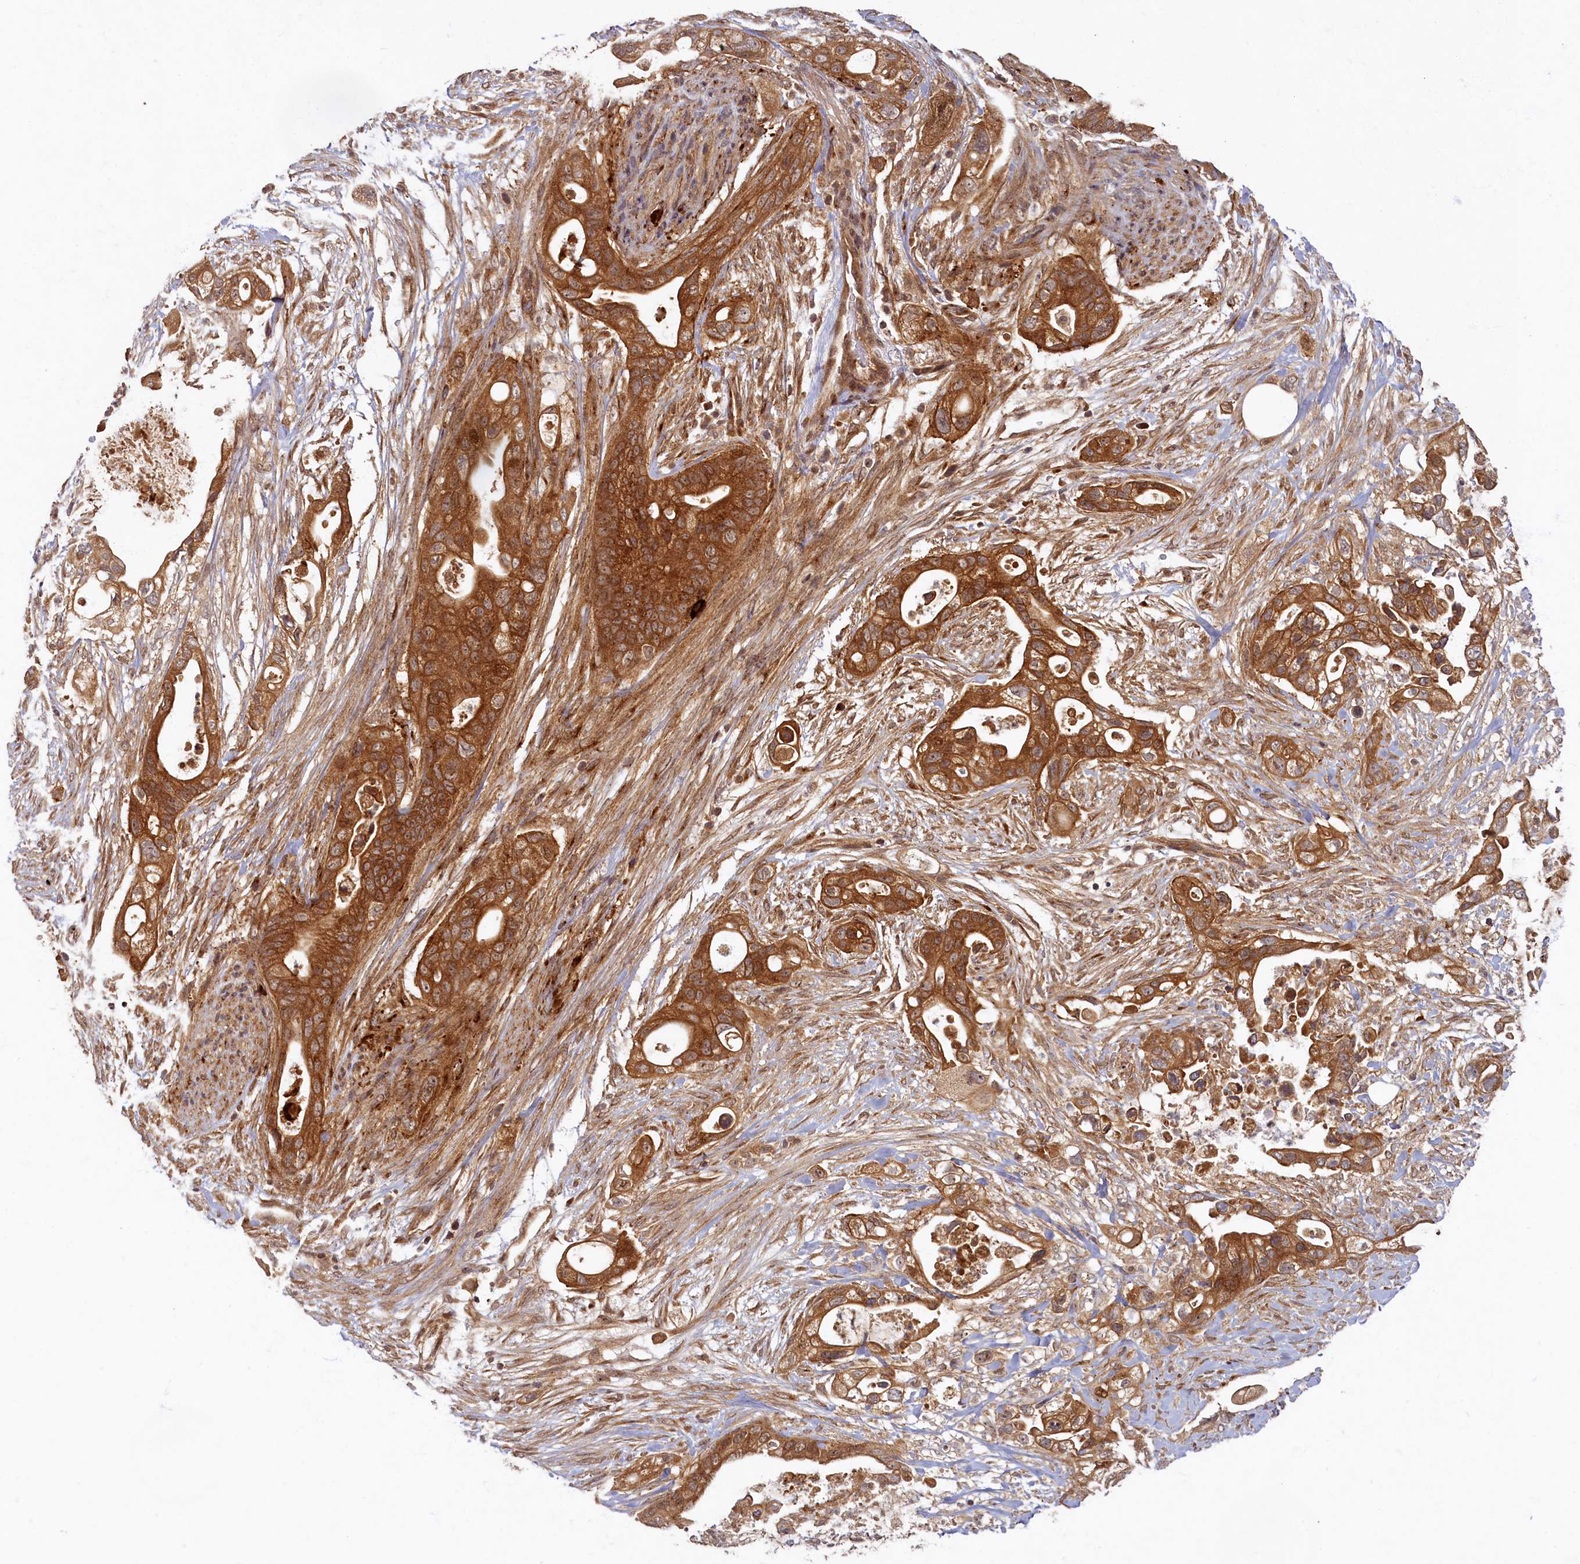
{"staining": {"intensity": "strong", "quantity": ">75%", "location": "cytoplasmic/membranous"}, "tissue": "pancreatic cancer", "cell_type": "Tumor cells", "image_type": "cancer", "snomed": [{"axis": "morphology", "description": "Adenocarcinoma, NOS"}, {"axis": "topography", "description": "Pancreas"}], "caption": "Protein expression analysis of human pancreatic cancer reveals strong cytoplasmic/membranous expression in about >75% of tumor cells.", "gene": "BICD1", "patient": {"sex": "male", "age": 53}}